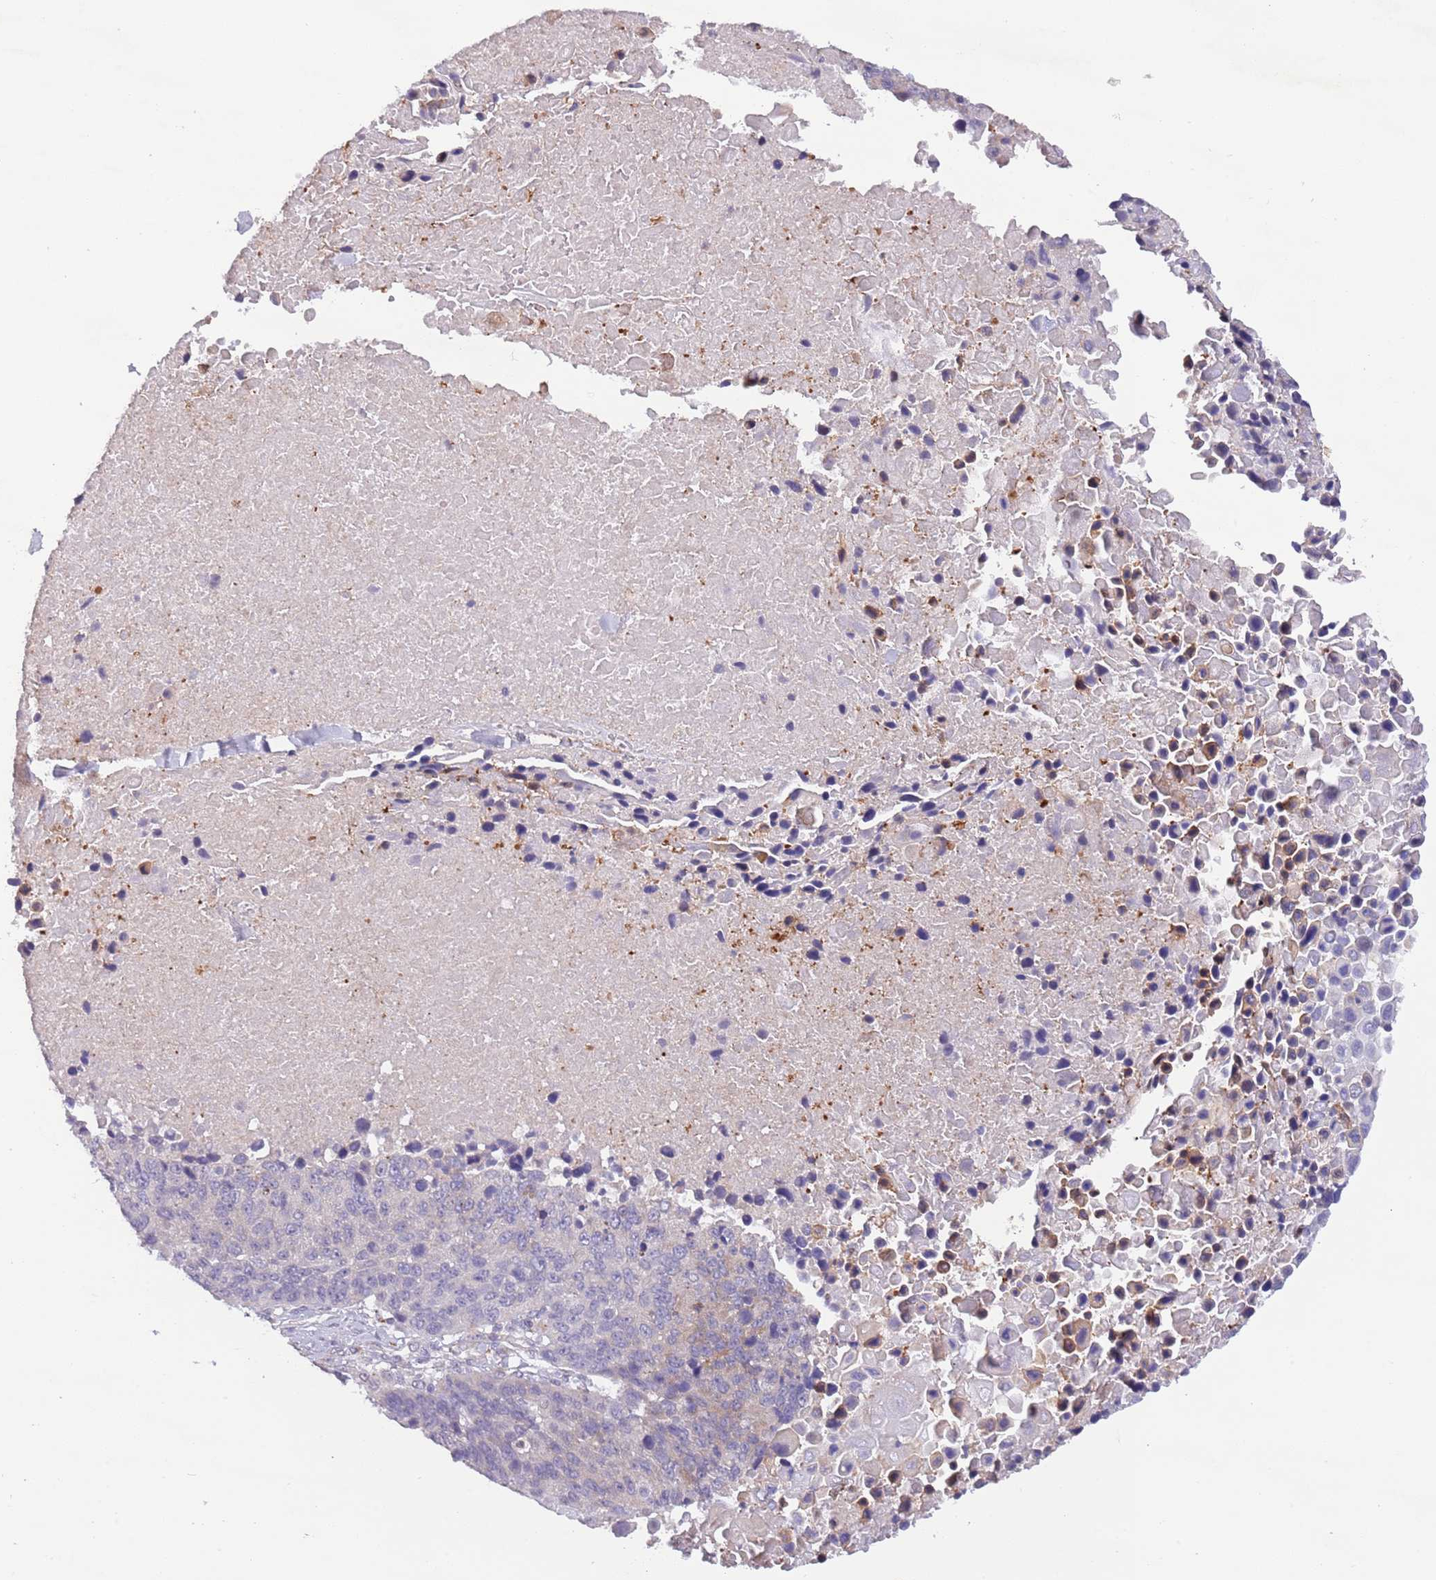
{"staining": {"intensity": "negative", "quantity": "none", "location": "none"}, "tissue": "lung cancer", "cell_type": "Tumor cells", "image_type": "cancer", "snomed": [{"axis": "morphology", "description": "Normal tissue, NOS"}, {"axis": "morphology", "description": "Squamous cell carcinoma, NOS"}, {"axis": "topography", "description": "Lymph node"}, {"axis": "topography", "description": "Lung"}], "caption": "Image shows no protein expression in tumor cells of lung squamous cell carcinoma tissue.", "gene": "ZNF658", "patient": {"sex": "male", "age": 66}}